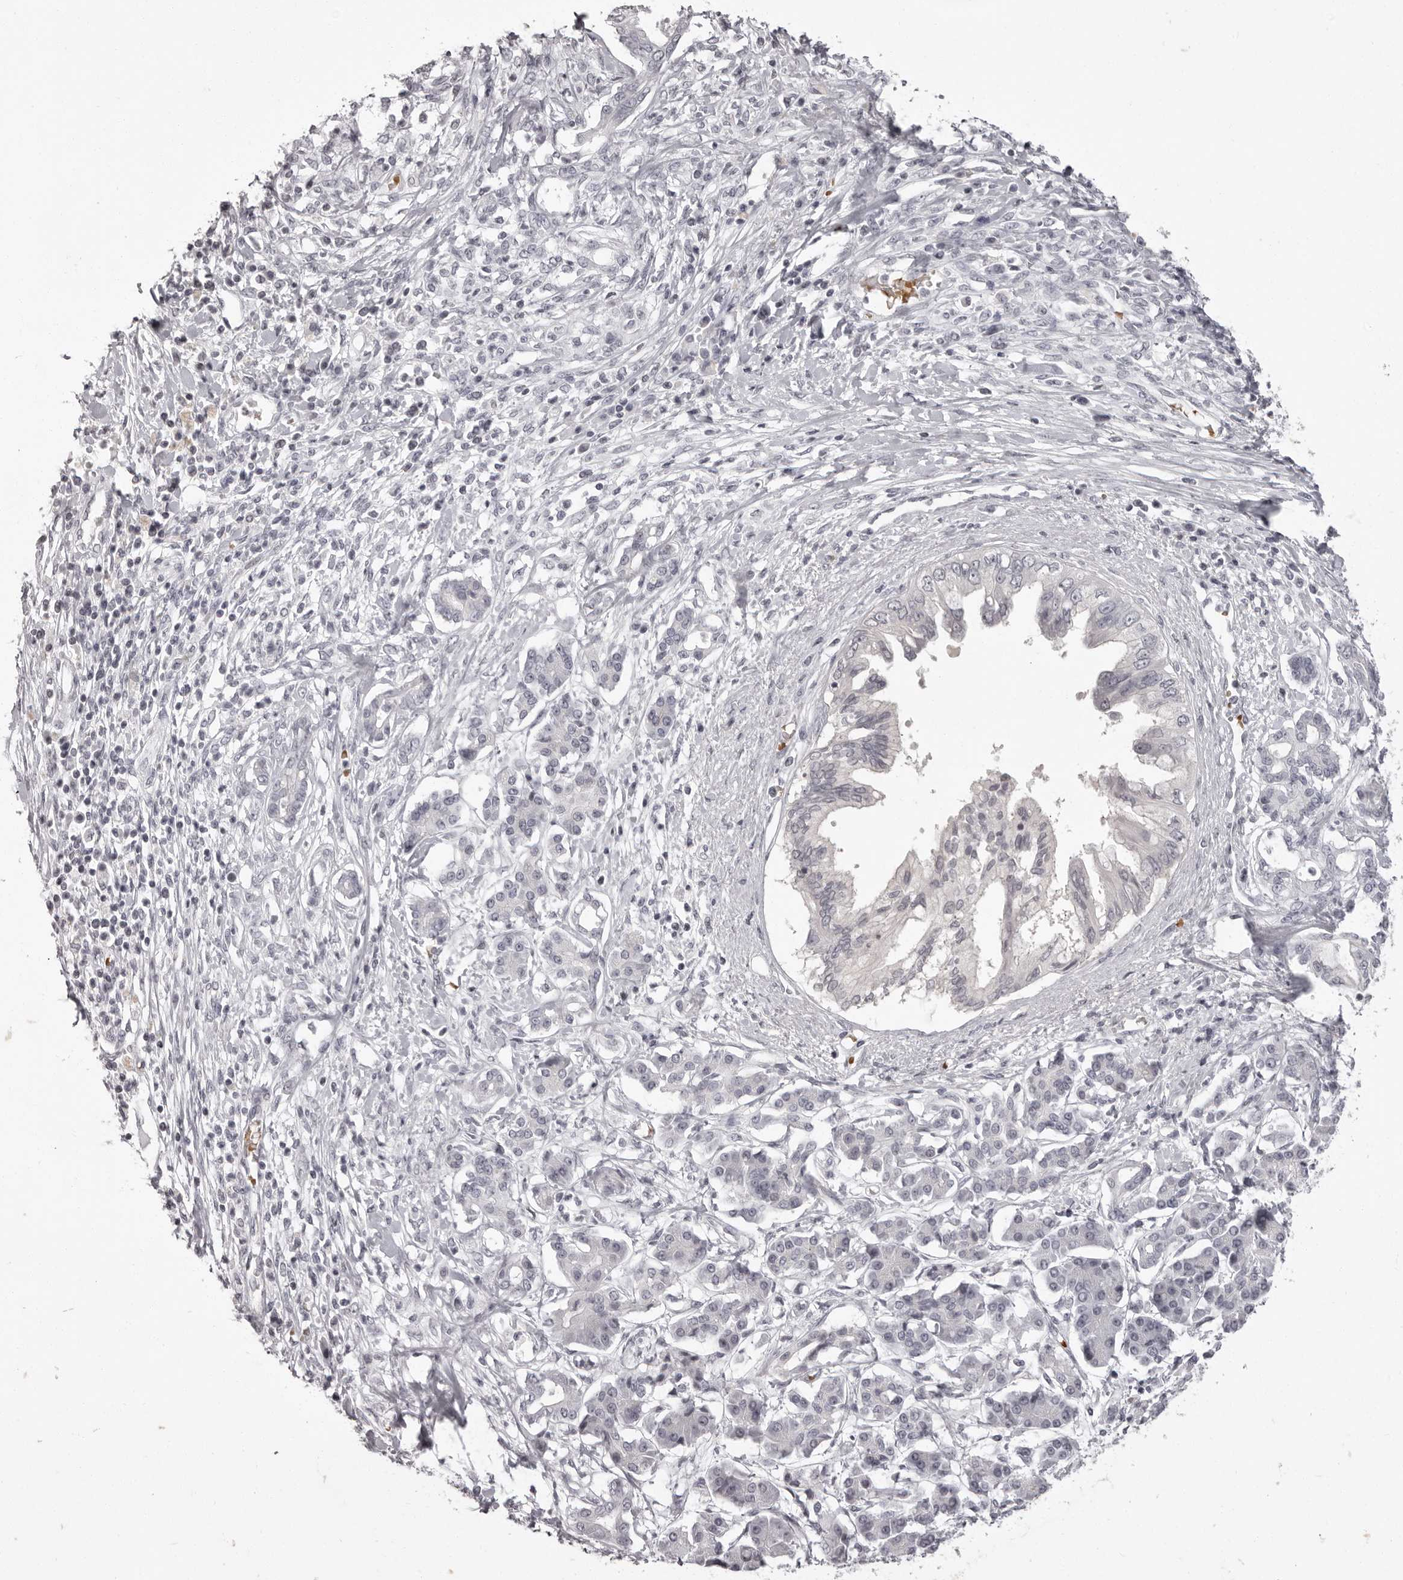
{"staining": {"intensity": "negative", "quantity": "none", "location": "none"}, "tissue": "pancreatic cancer", "cell_type": "Tumor cells", "image_type": "cancer", "snomed": [{"axis": "morphology", "description": "Adenocarcinoma, NOS"}, {"axis": "topography", "description": "Pancreas"}], "caption": "Immunohistochemical staining of human adenocarcinoma (pancreatic) exhibits no significant expression in tumor cells.", "gene": "C8orf74", "patient": {"sex": "female", "age": 56}}